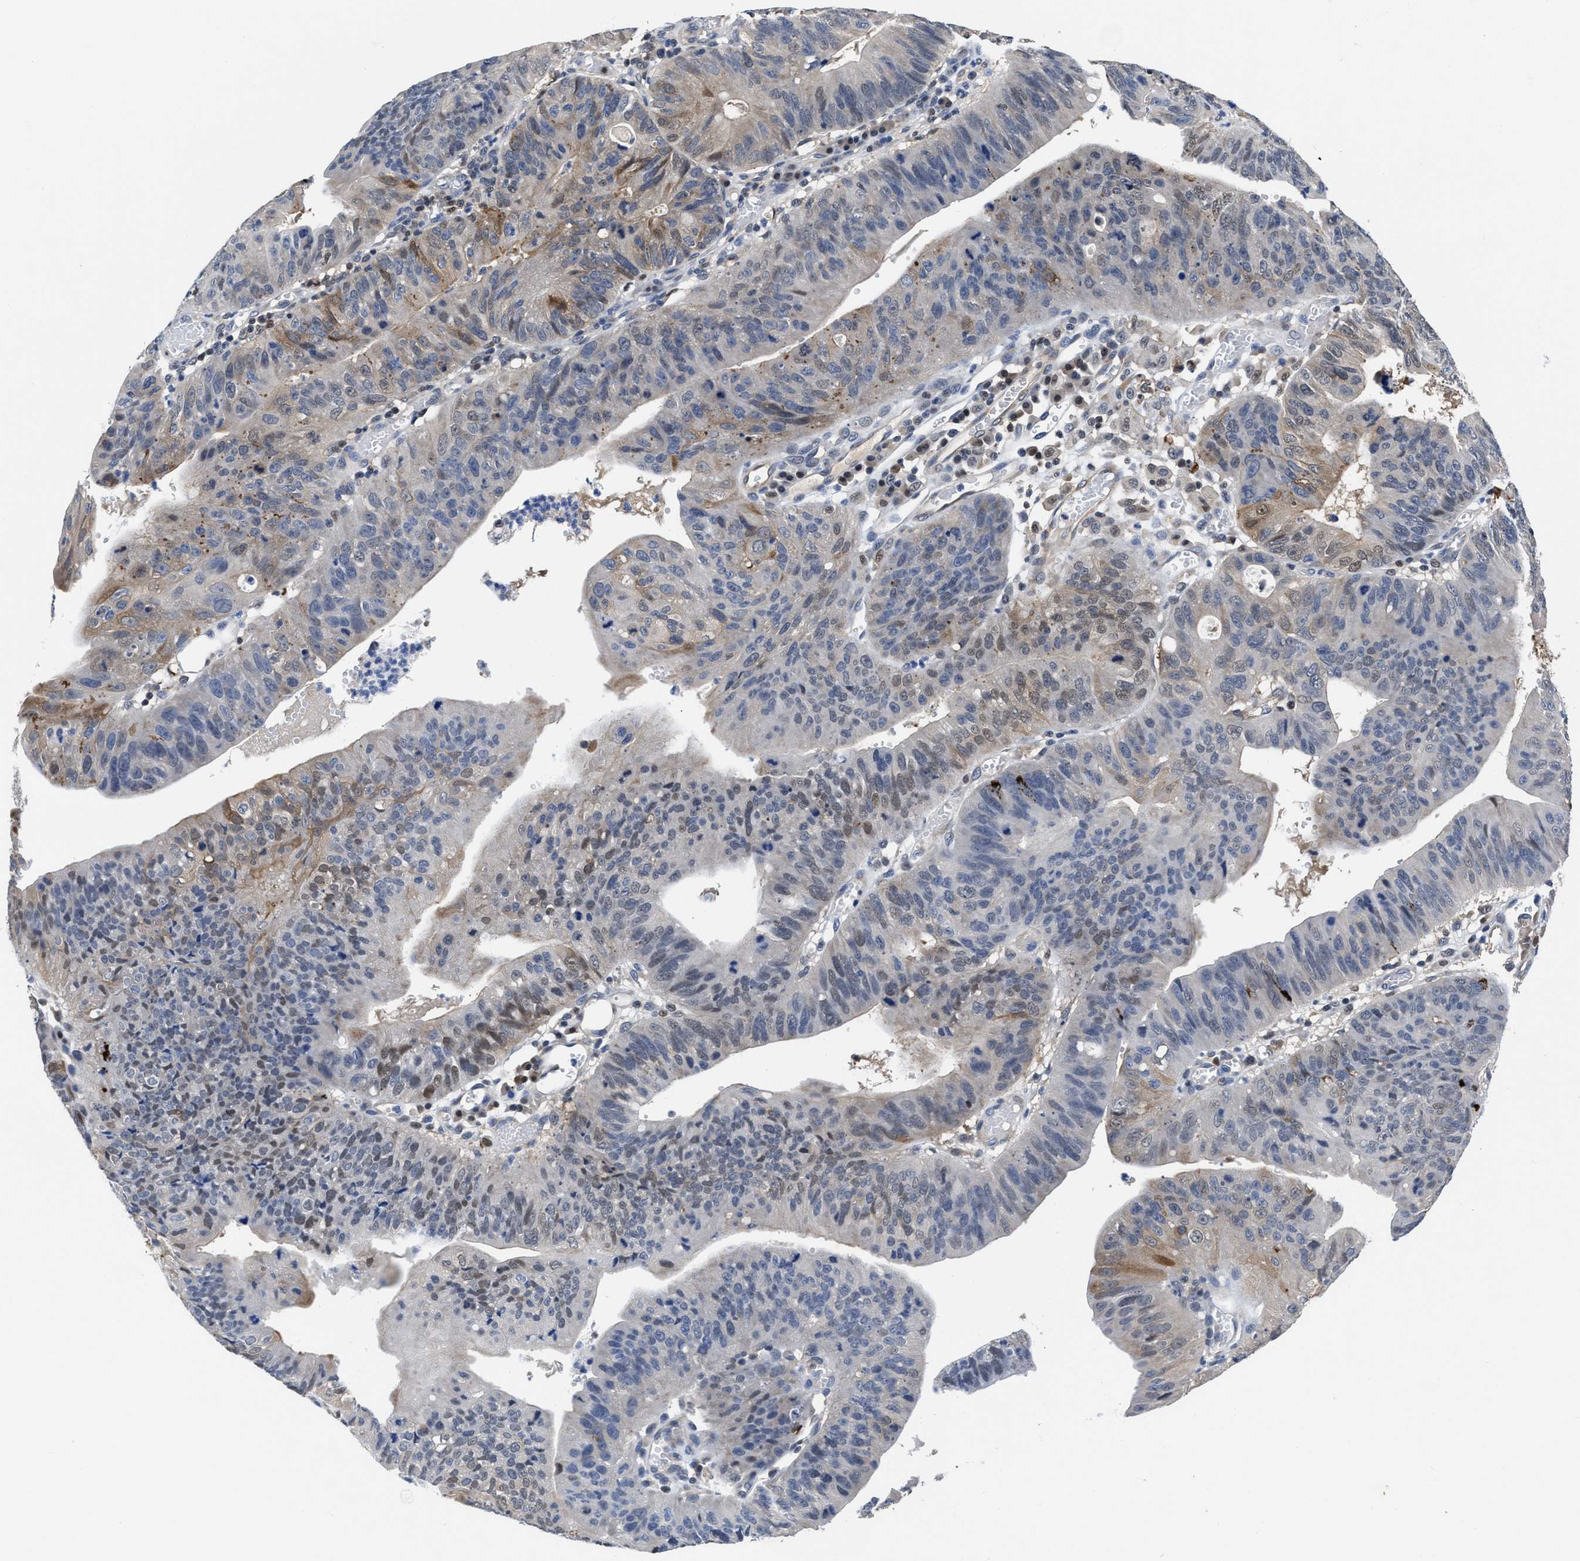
{"staining": {"intensity": "weak", "quantity": "25%-75%", "location": "nuclear"}, "tissue": "stomach cancer", "cell_type": "Tumor cells", "image_type": "cancer", "snomed": [{"axis": "morphology", "description": "Adenocarcinoma, NOS"}, {"axis": "topography", "description": "Stomach"}], "caption": "High-magnification brightfield microscopy of stomach adenocarcinoma stained with DAB (3,3'-diaminobenzidine) (brown) and counterstained with hematoxylin (blue). tumor cells exhibit weak nuclear positivity is identified in approximately25%-75% of cells.", "gene": "KIF12", "patient": {"sex": "male", "age": 59}}